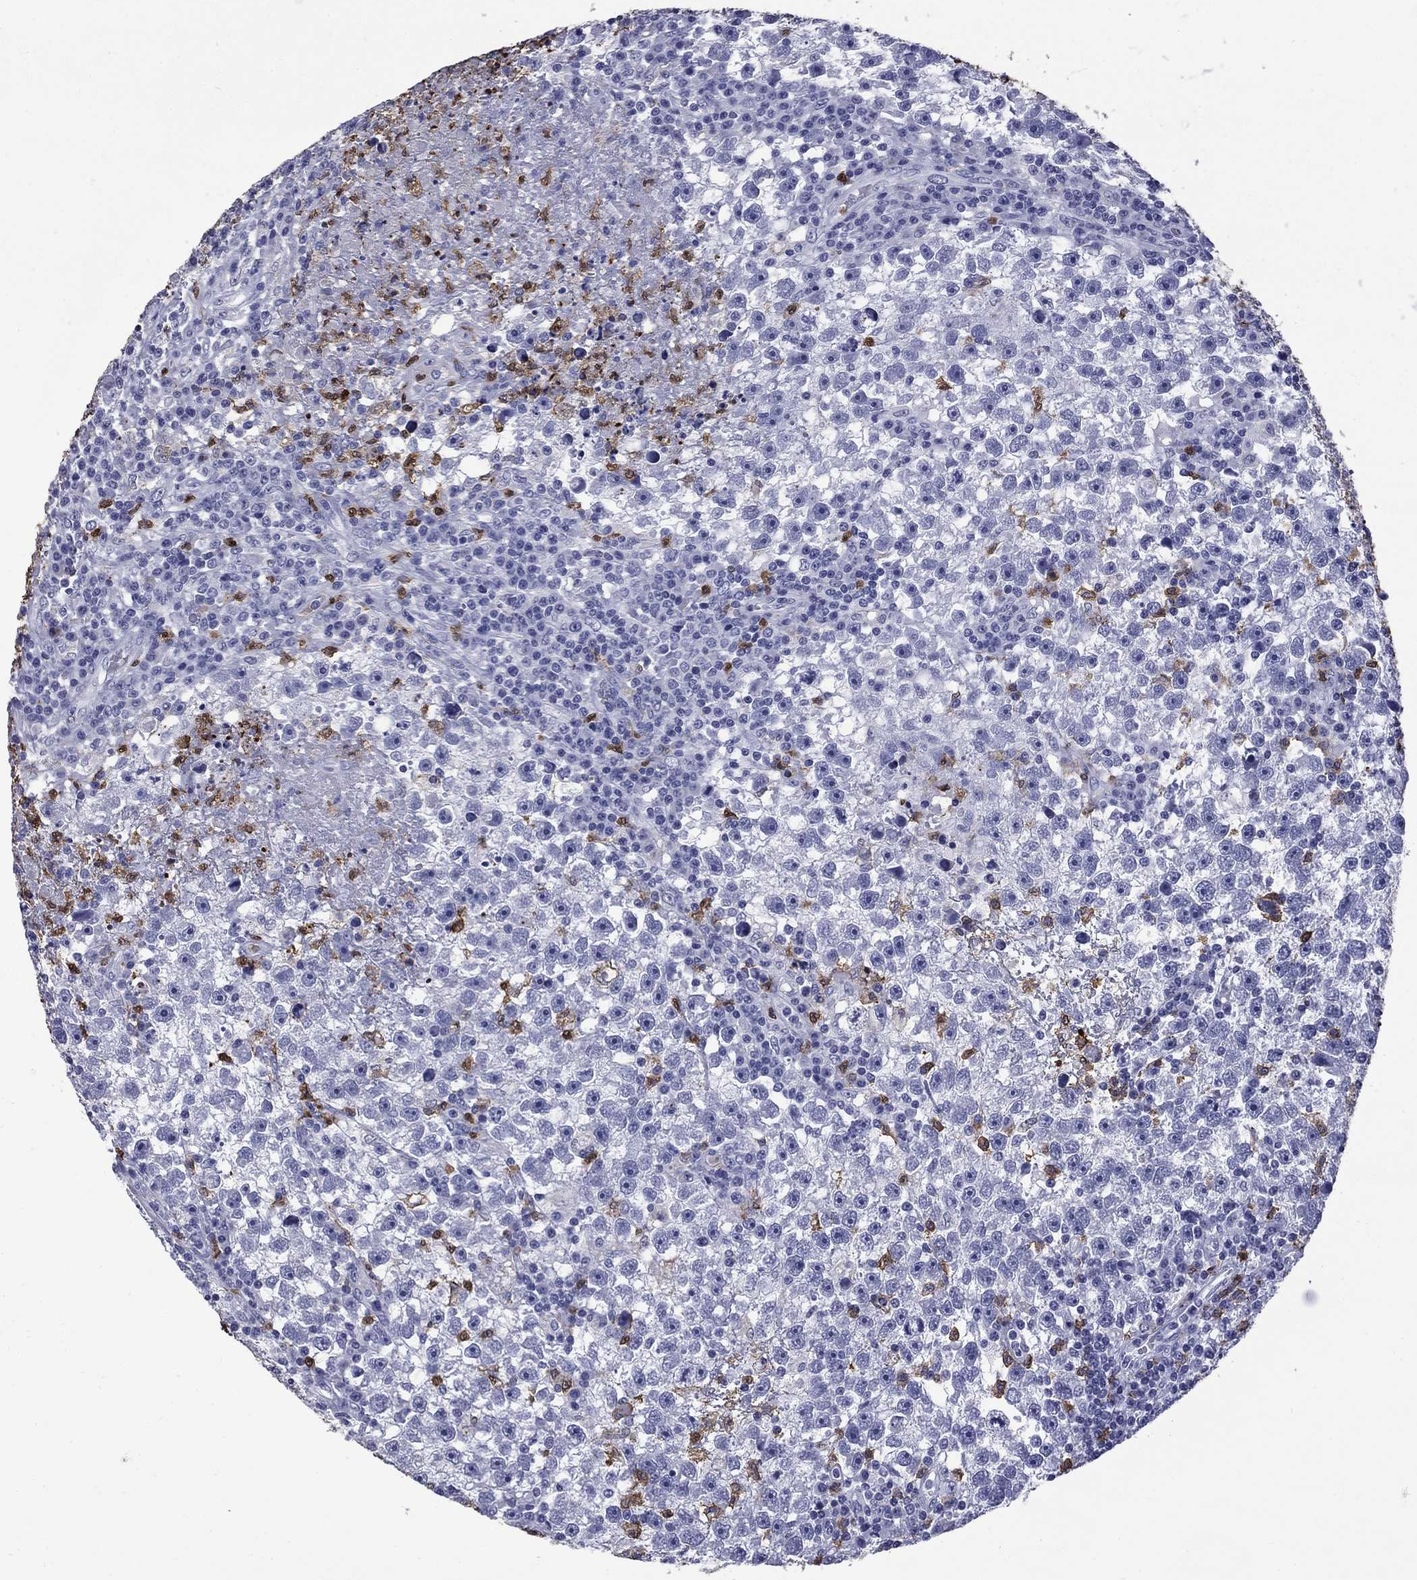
{"staining": {"intensity": "negative", "quantity": "none", "location": "none"}, "tissue": "testis cancer", "cell_type": "Tumor cells", "image_type": "cancer", "snomed": [{"axis": "morphology", "description": "Seminoma, NOS"}, {"axis": "topography", "description": "Testis"}], "caption": "Immunohistochemistry (IHC) of testis seminoma reveals no expression in tumor cells.", "gene": "TRIM29", "patient": {"sex": "male", "age": 47}}